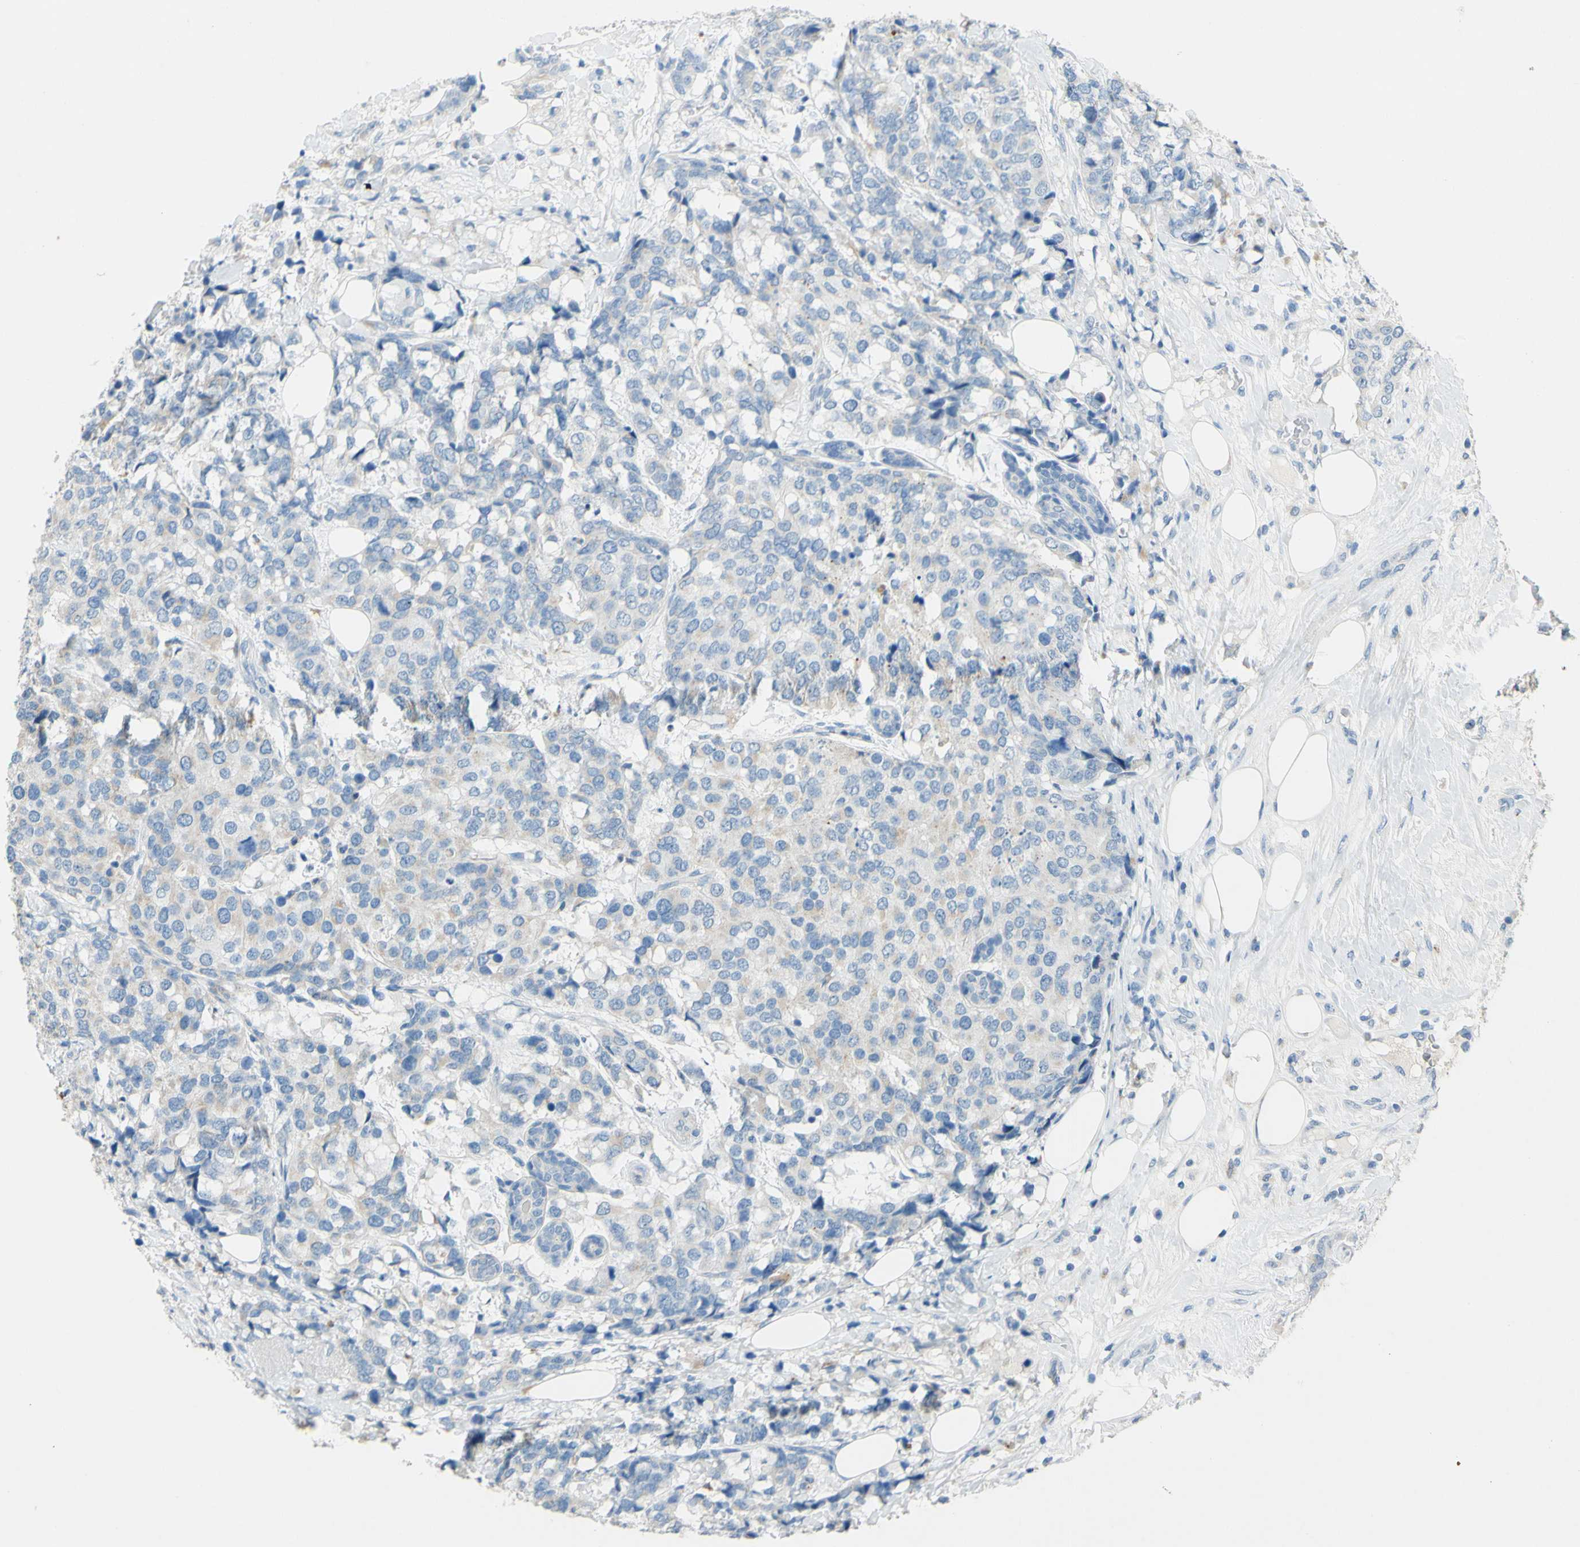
{"staining": {"intensity": "weak", "quantity": "<25%", "location": "cytoplasmic/membranous"}, "tissue": "breast cancer", "cell_type": "Tumor cells", "image_type": "cancer", "snomed": [{"axis": "morphology", "description": "Lobular carcinoma"}, {"axis": "topography", "description": "Breast"}], "caption": "Protein analysis of breast cancer (lobular carcinoma) displays no significant positivity in tumor cells.", "gene": "CDH10", "patient": {"sex": "female", "age": 59}}